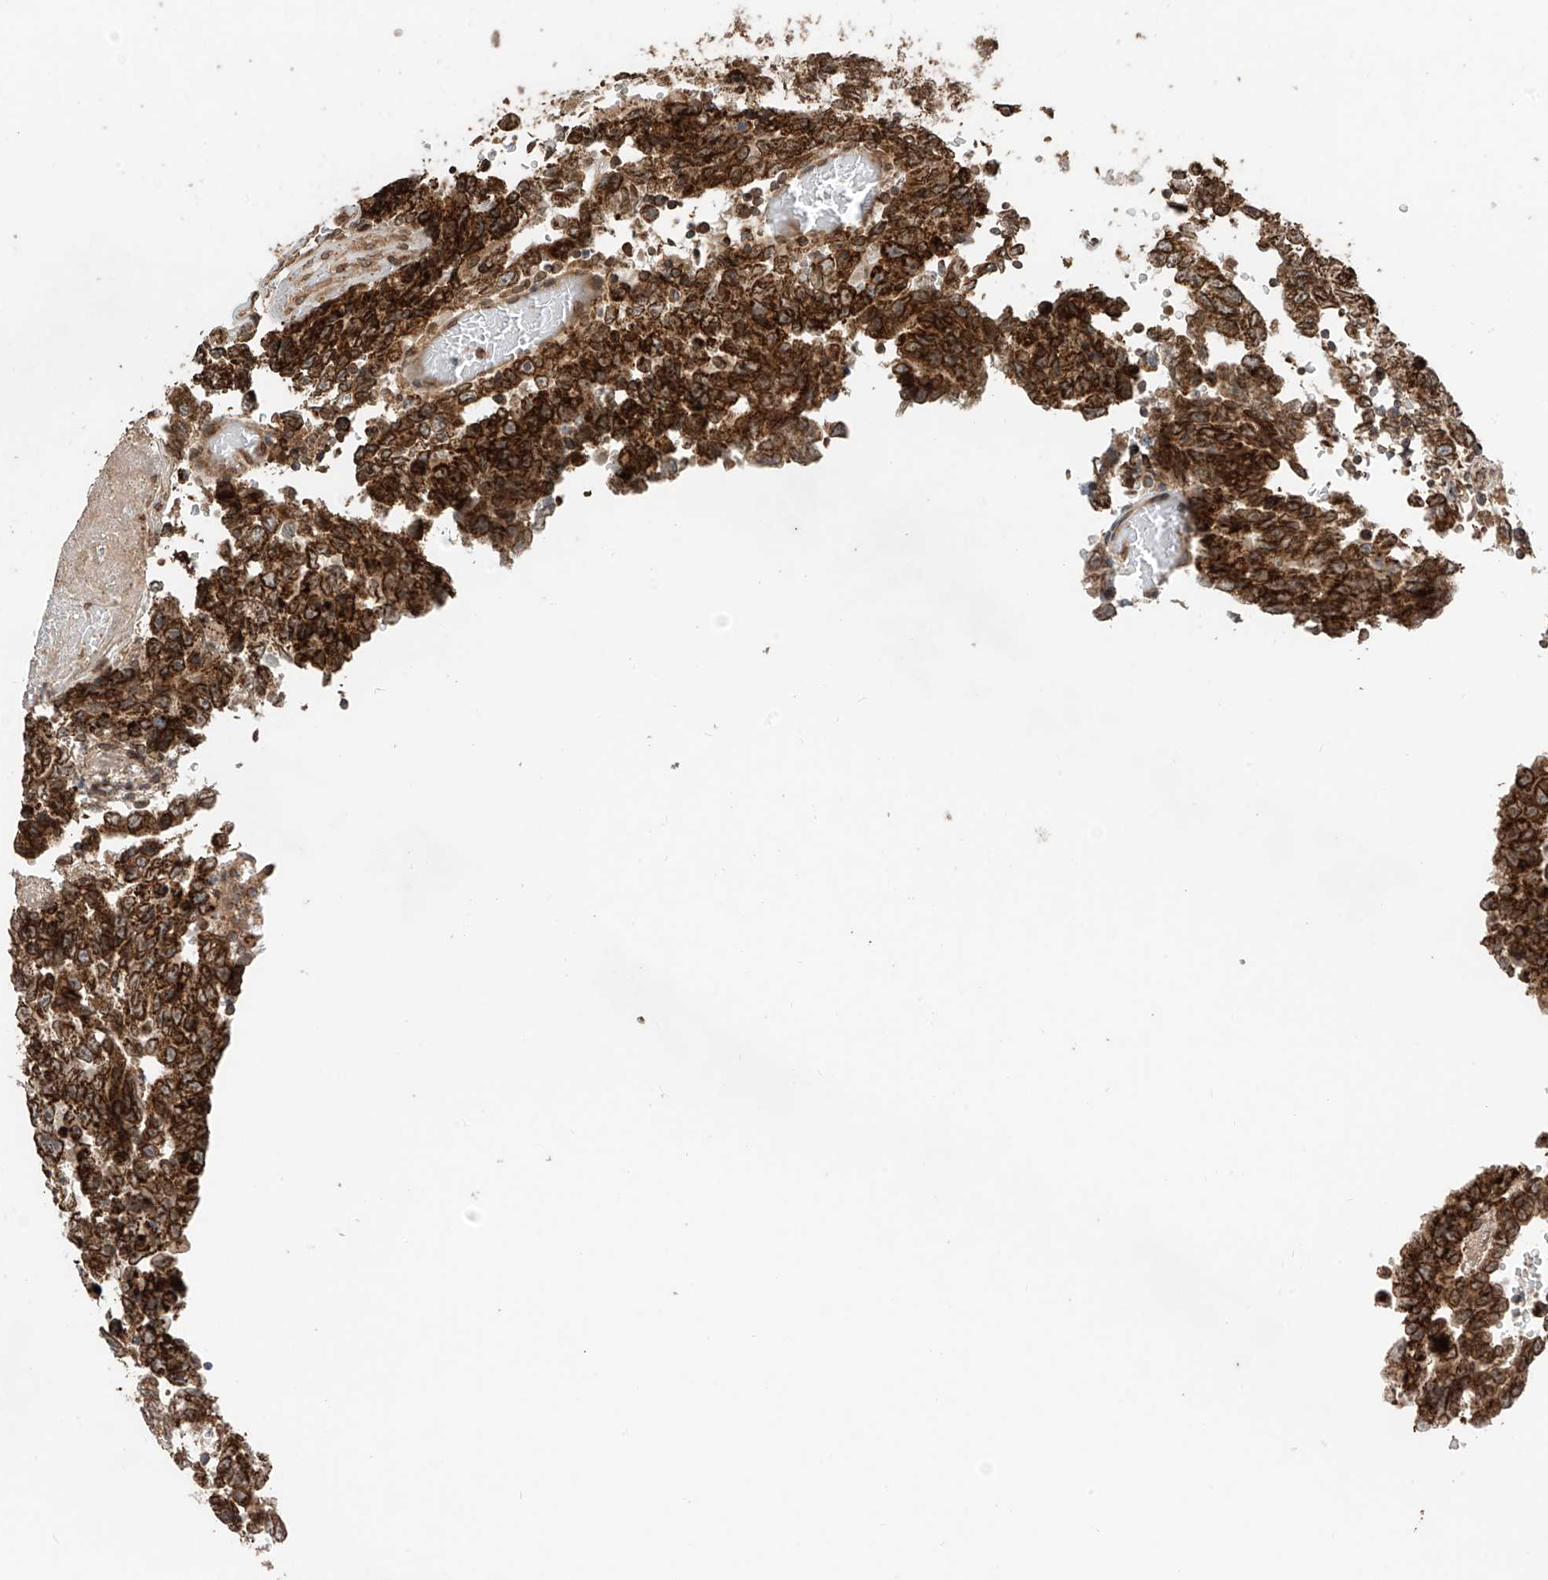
{"staining": {"intensity": "strong", "quantity": ">75%", "location": "cytoplasmic/membranous,nuclear"}, "tissue": "testis cancer", "cell_type": "Tumor cells", "image_type": "cancer", "snomed": [{"axis": "morphology", "description": "Carcinoma, Embryonal, NOS"}, {"axis": "topography", "description": "Testis"}], "caption": "About >75% of tumor cells in human testis cancer (embryonal carcinoma) demonstrate strong cytoplasmic/membranous and nuclear protein staining as visualized by brown immunohistochemical staining.", "gene": "AHCTF1", "patient": {"sex": "male", "age": 26}}